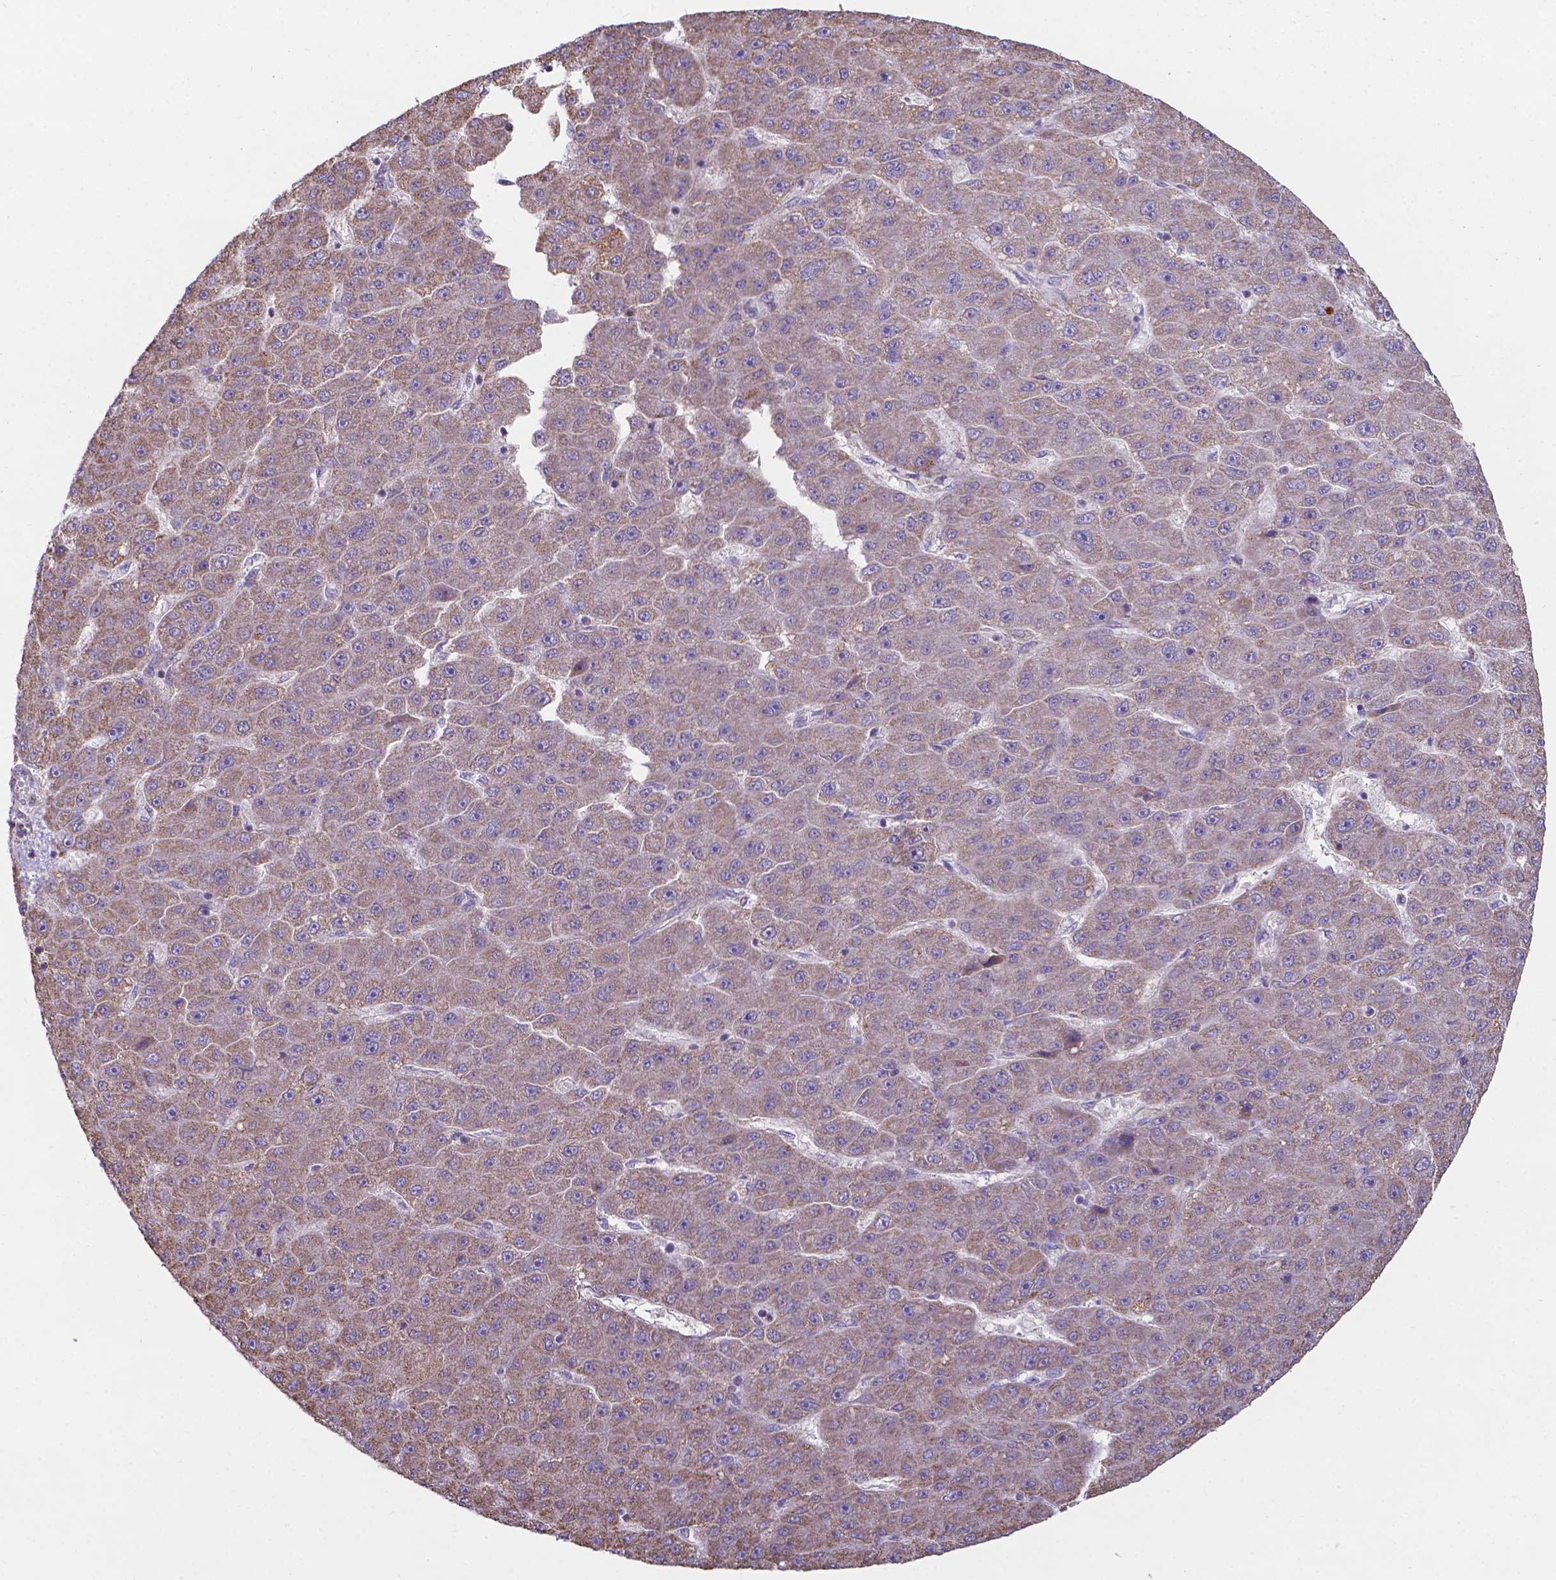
{"staining": {"intensity": "moderate", "quantity": "25%-75%", "location": "cytoplasmic/membranous"}, "tissue": "liver cancer", "cell_type": "Tumor cells", "image_type": "cancer", "snomed": [{"axis": "morphology", "description": "Carcinoma, Hepatocellular, NOS"}, {"axis": "topography", "description": "Liver"}], "caption": "Liver cancer stained with DAB (3,3'-diaminobenzidine) immunohistochemistry (IHC) displays medium levels of moderate cytoplasmic/membranous expression in about 25%-75% of tumor cells. Using DAB (3,3'-diaminobenzidine) (brown) and hematoxylin (blue) stains, captured at high magnification using brightfield microscopy.", "gene": "FAM114A1", "patient": {"sex": "male", "age": 67}}